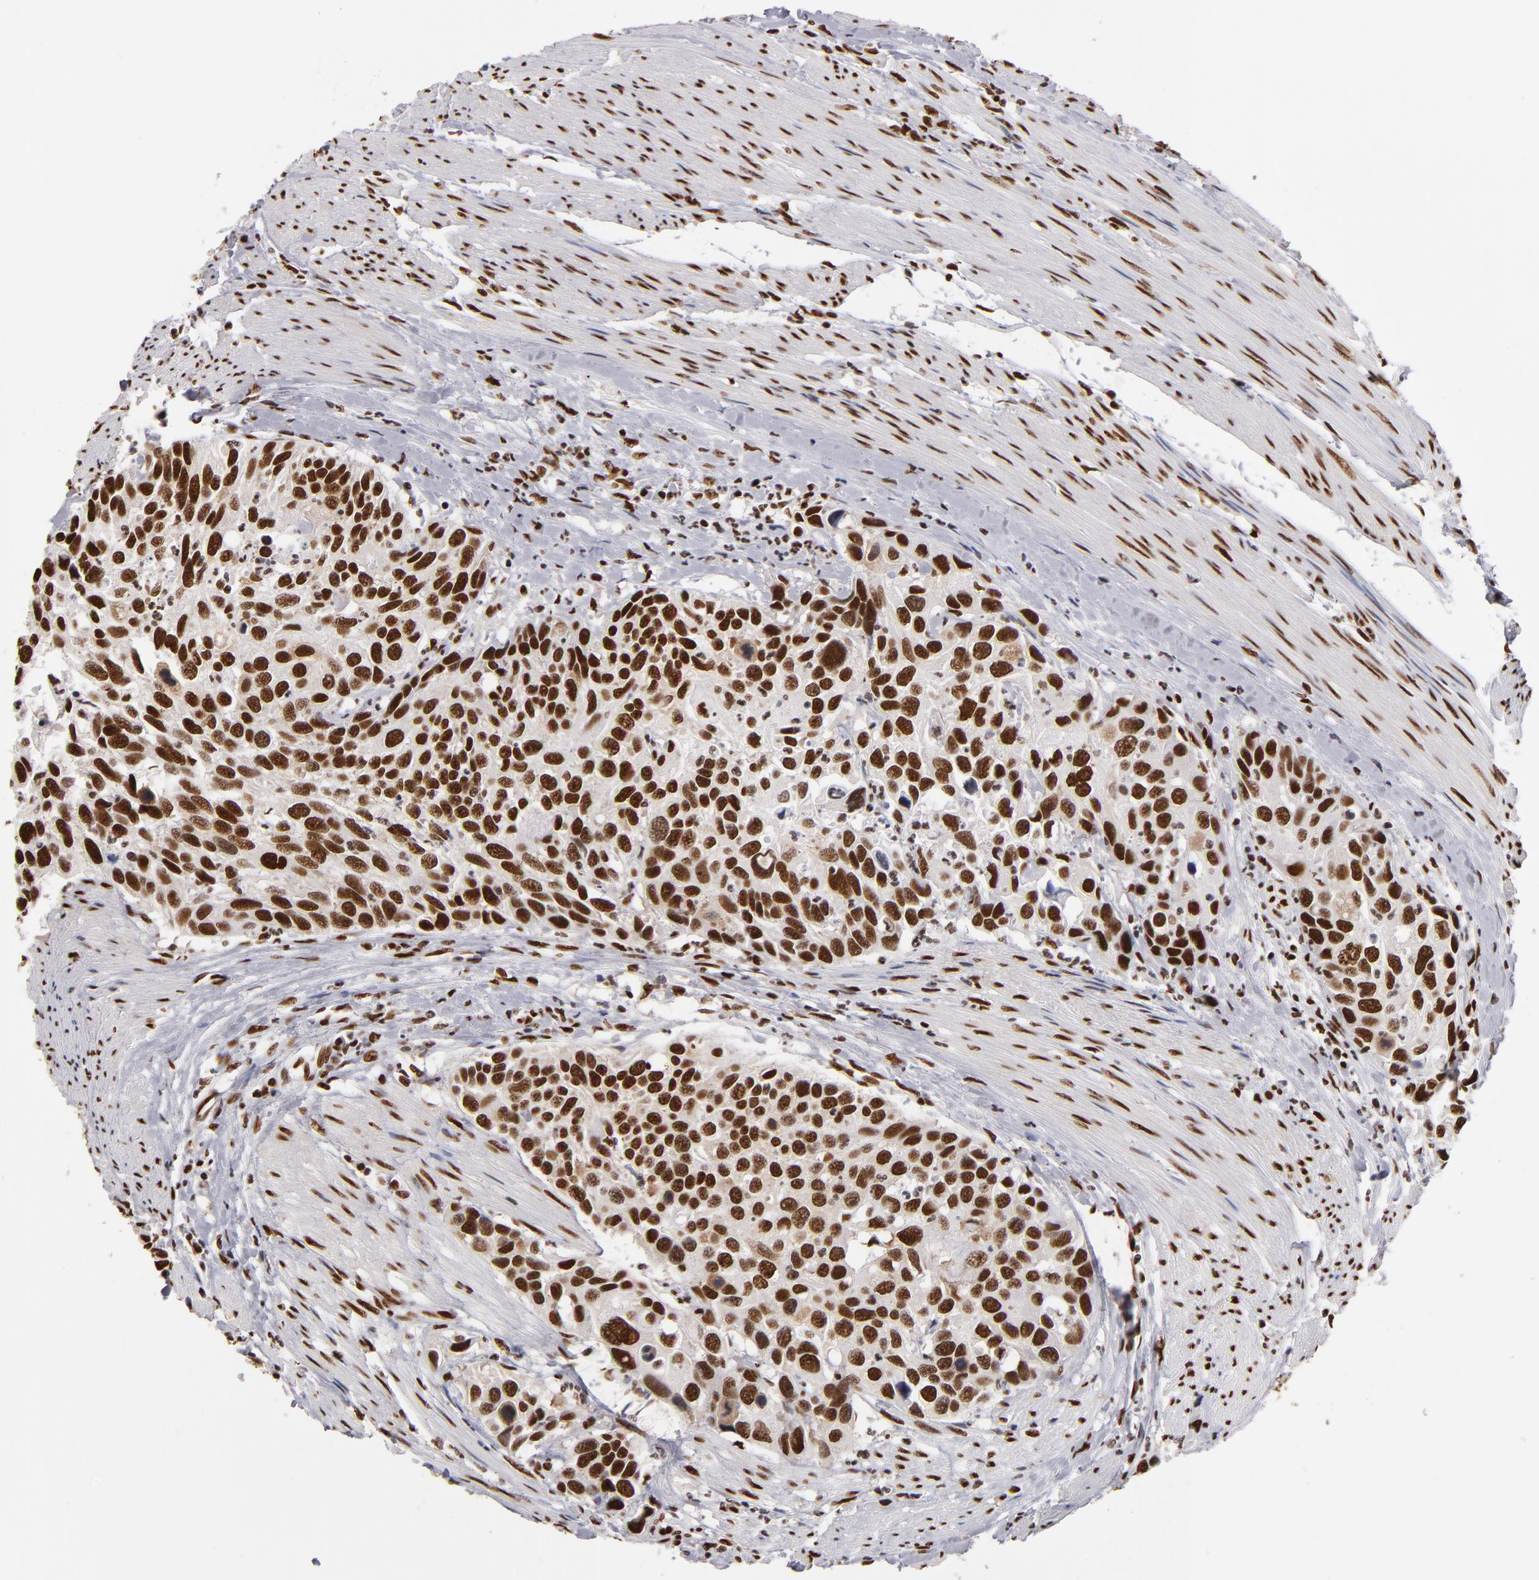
{"staining": {"intensity": "strong", "quantity": ">75%", "location": "nuclear"}, "tissue": "urothelial cancer", "cell_type": "Tumor cells", "image_type": "cancer", "snomed": [{"axis": "morphology", "description": "Urothelial carcinoma, High grade"}, {"axis": "topography", "description": "Urinary bladder"}], "caption": "Protein analysis of urothelial carcinoma (high-grade) tissue shows strong nuclear staining in about >75% of tumor cells.", "gene": "MRE11", "patient": {"sex": "male", "age": 66}}